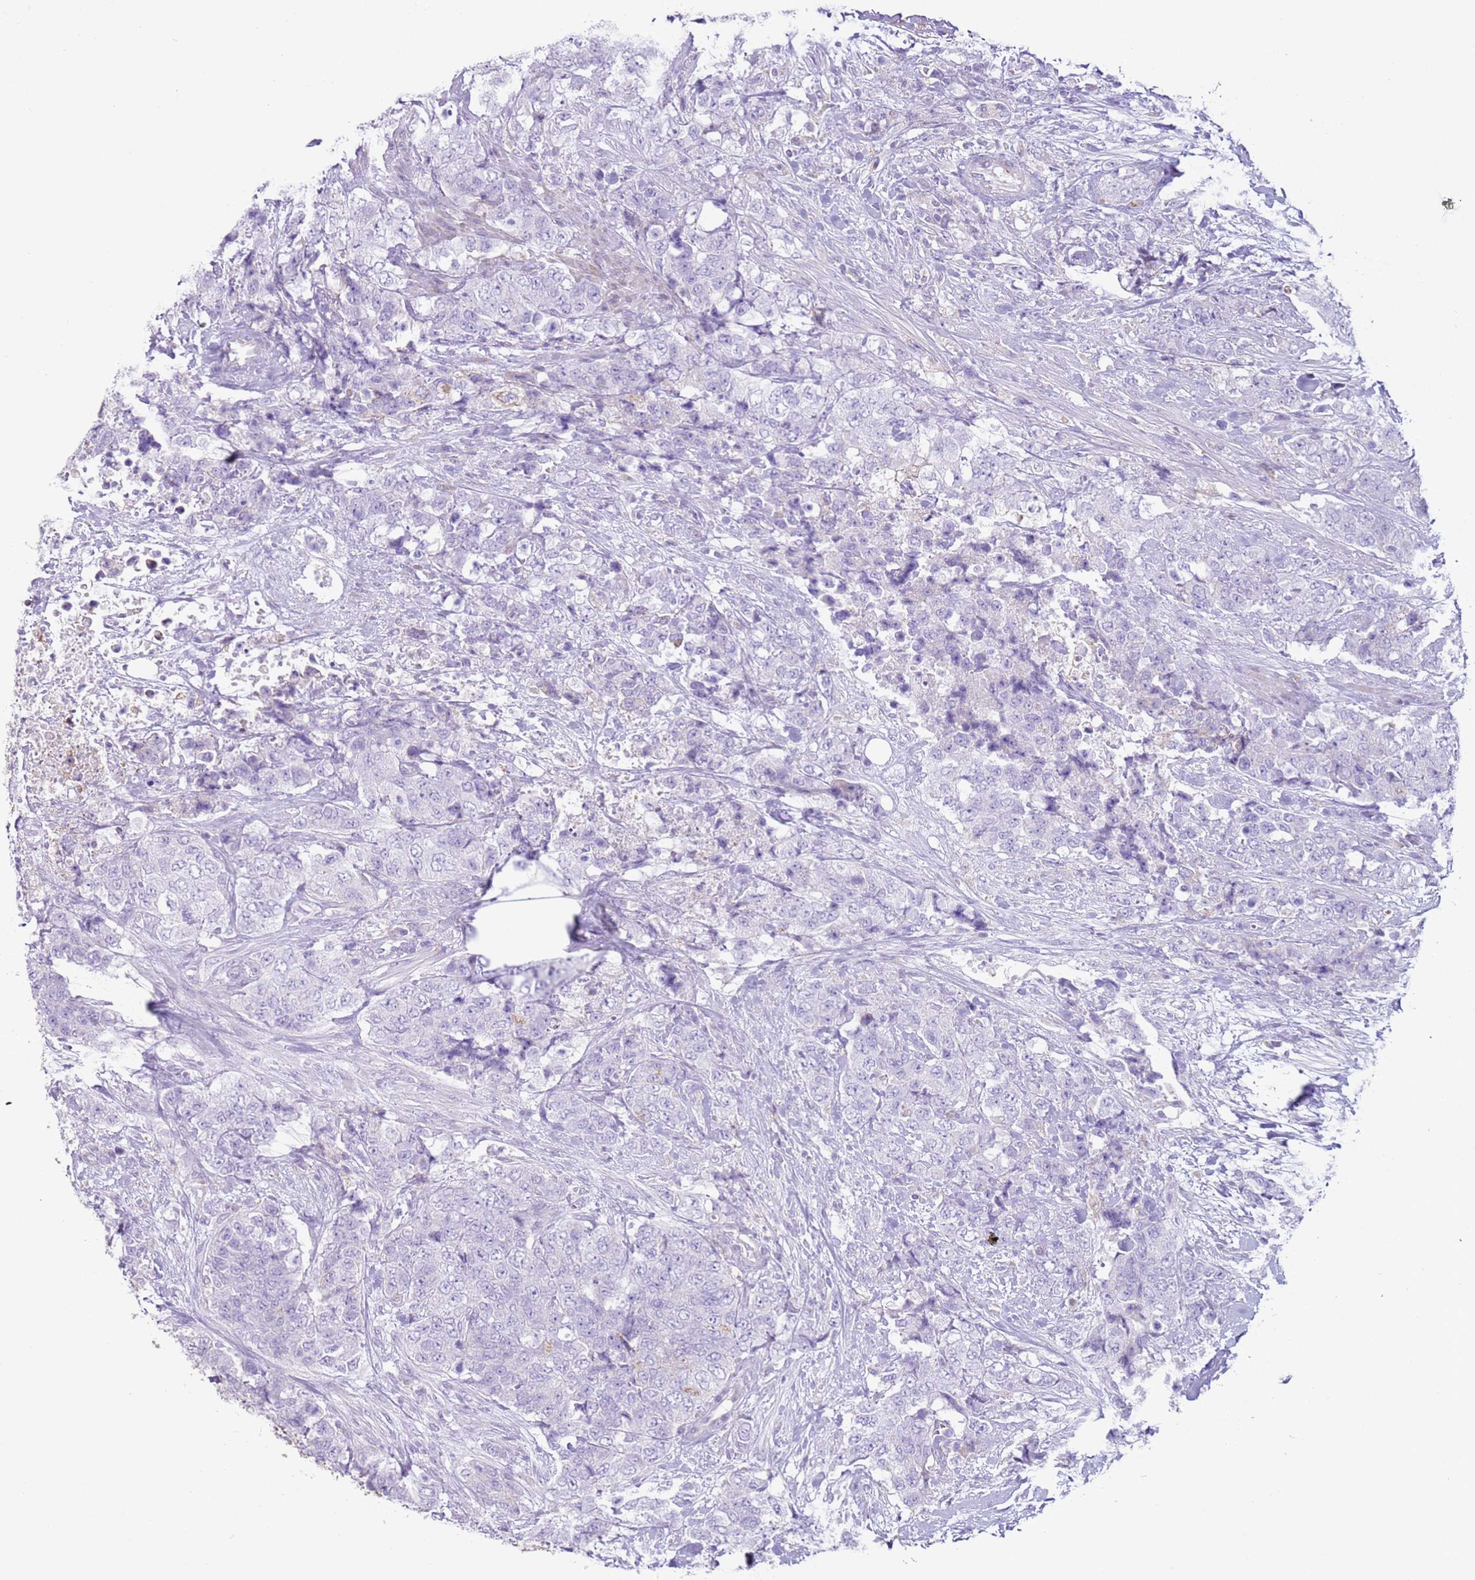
{"staining": {"intensity": "negative", "quantity": "none", "location": "none"}, "tissue": "urothelial cancer", "cell_type": "Tumor cells", "image_type": "cancer", "snomed": [{"axis": "morphology", "description": "Urothelial carcinoma, High grade"}, {"axis": "topography", "description": "Urinary bladder"}], "caption": "Tumor cells are negative for protein expression in human urothelial carcinoma (high-grade).", "gene": "OAF", "patient": {"sex": "female", "age": 78}}